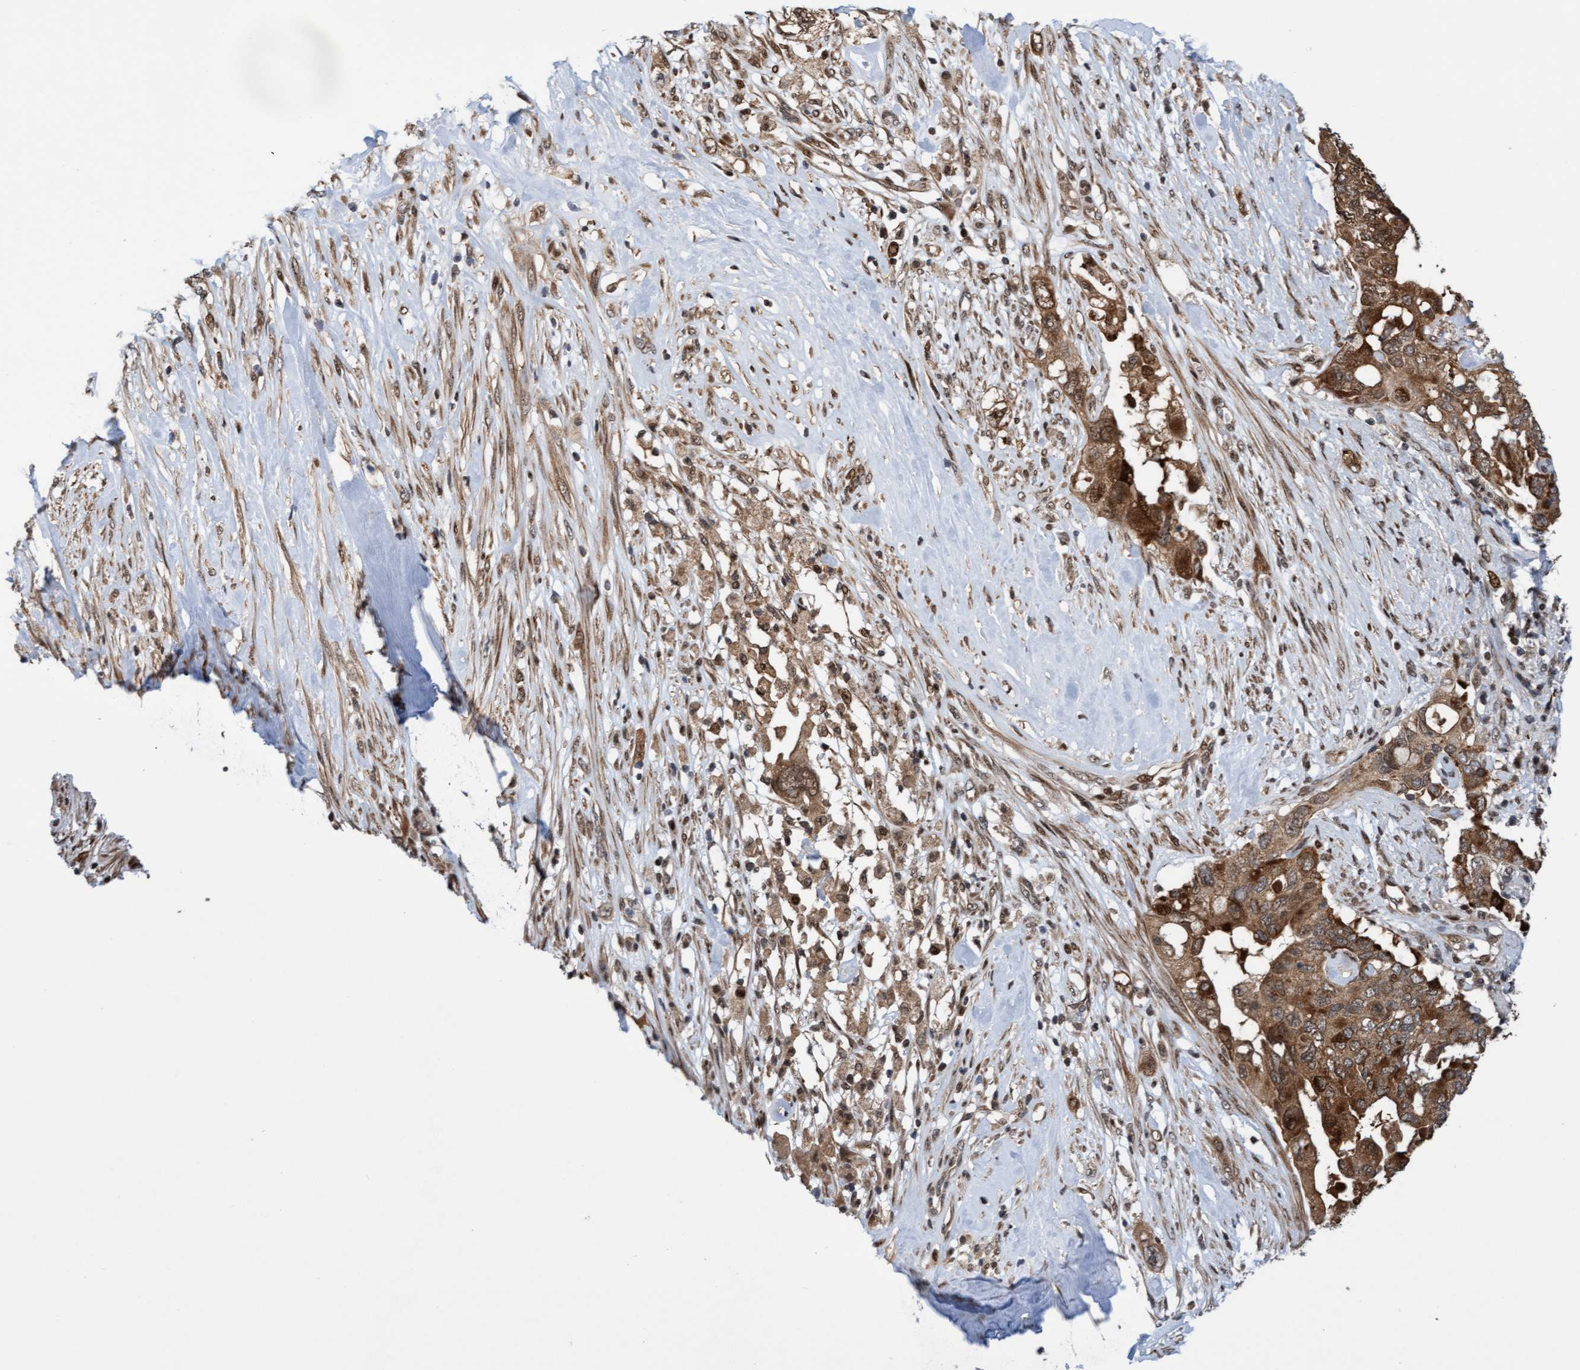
{"staining": {"intensity": "moderate", "quantity": ">75%", "location": "cytoplasmic/membranous"}, "tissue": "pancreatic cancer", "cell_type": "Tumor cells", "image_type": "cancer", "snomed": [{"axis": "morphology", "description": "Adenocarcinoma, NOS"}, {"axis": "topography", "description": "Pancreas"}], "caption": "Pancreatic cancer tissue shows moderate cytoplasmic/membranous staining in about >75% of tumor cells", "gene": "ITFG1", "patient": {"sex": "female", "age": 56}}